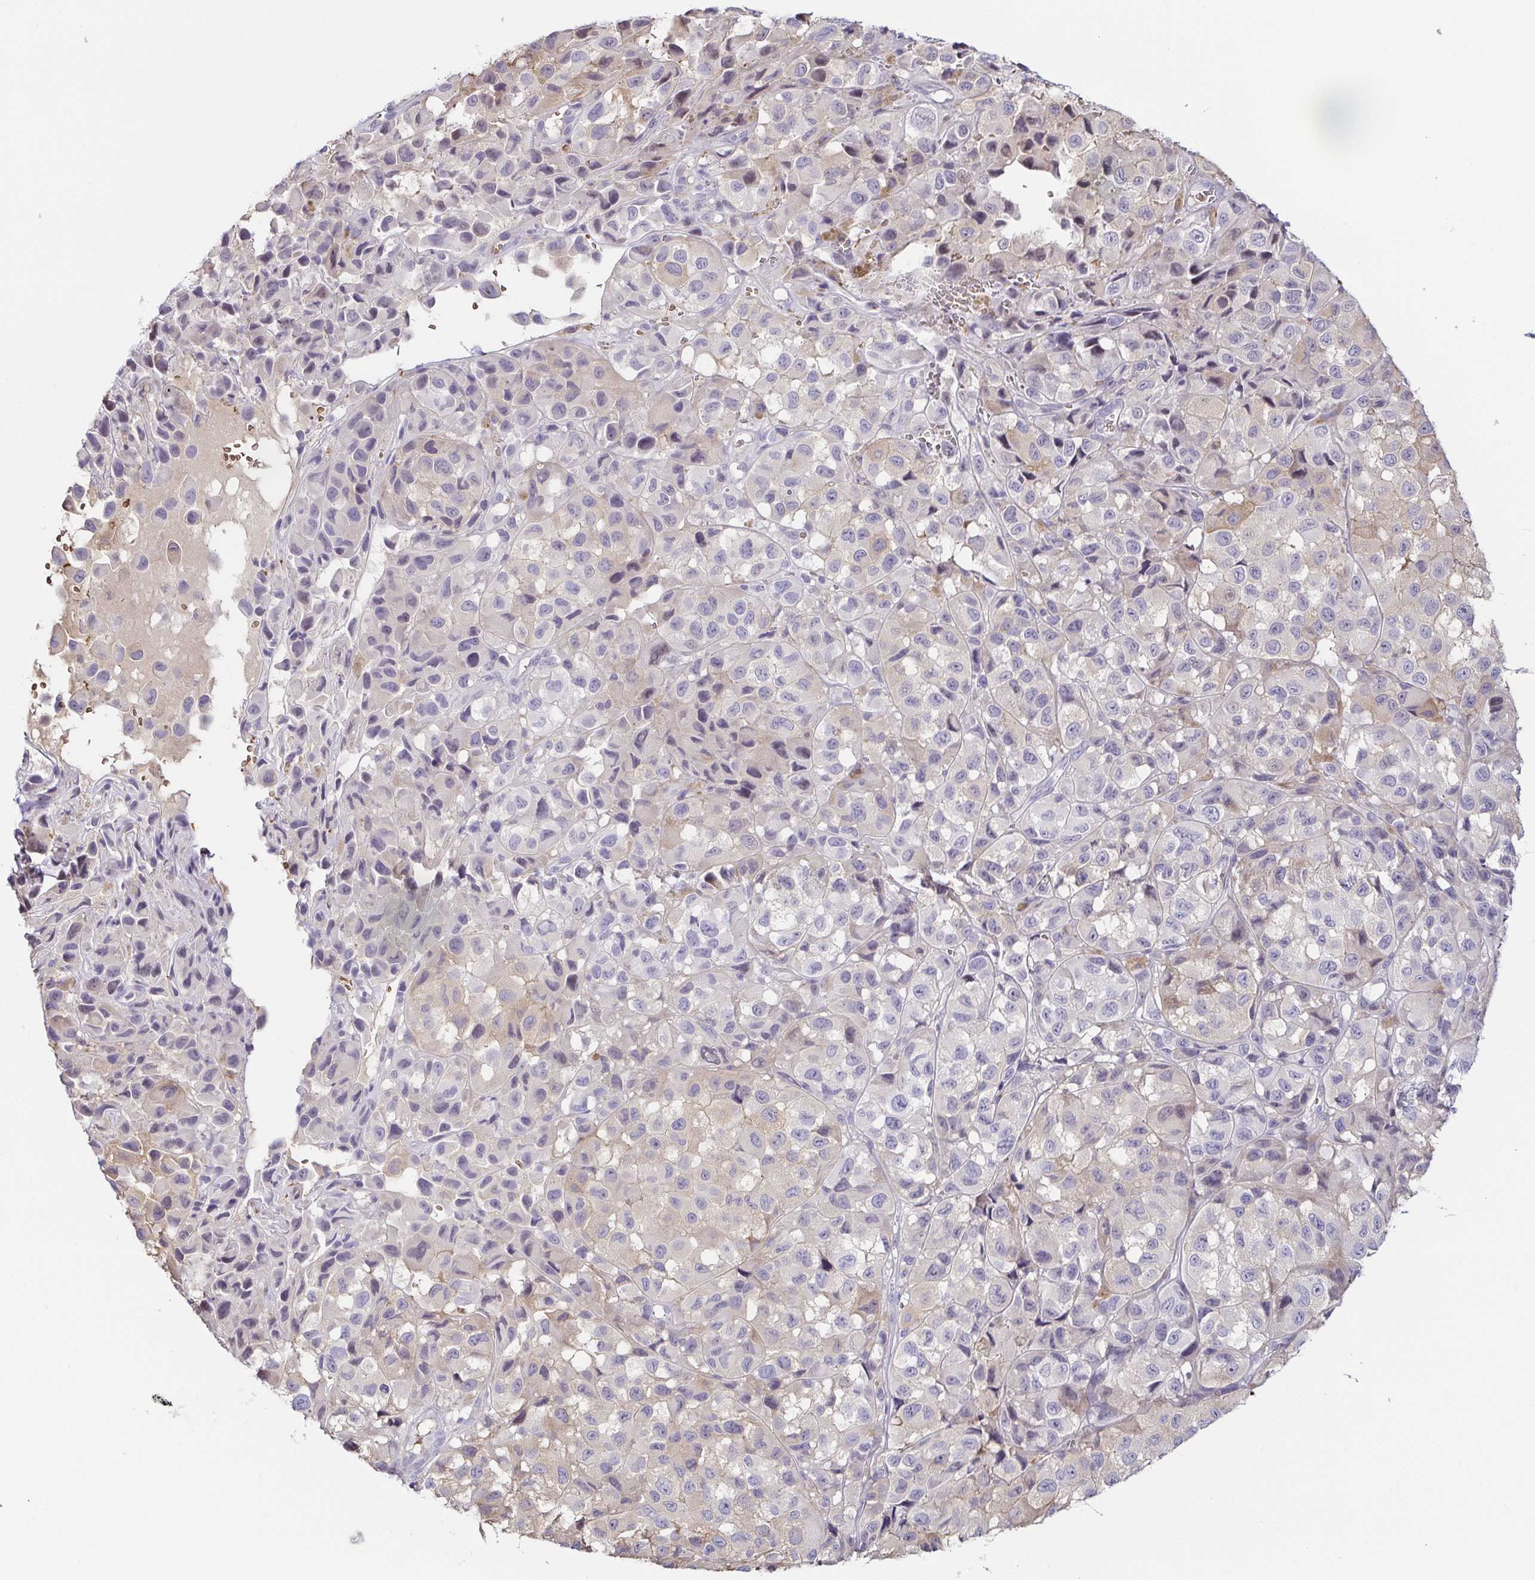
{"staining": {"intensity": "negative", "quantity": "none", "location": "none"}, "tissue": "melanoma", "cell_type": "Tumor cells", "image_type": "cancer", "snomed": [{"axis": "morphology", "description": "Malignant melanoma, NOS"}, {"axis": "topography", "description": "Skin"}], "caption": "DAB (3,3'-diaminobenzidine) immunohistochemical staining of human melanoma reveals no significant positivity in tumor cells.", "gene": "FAM162B", "patient": {"sex": "male", "age": 93}}